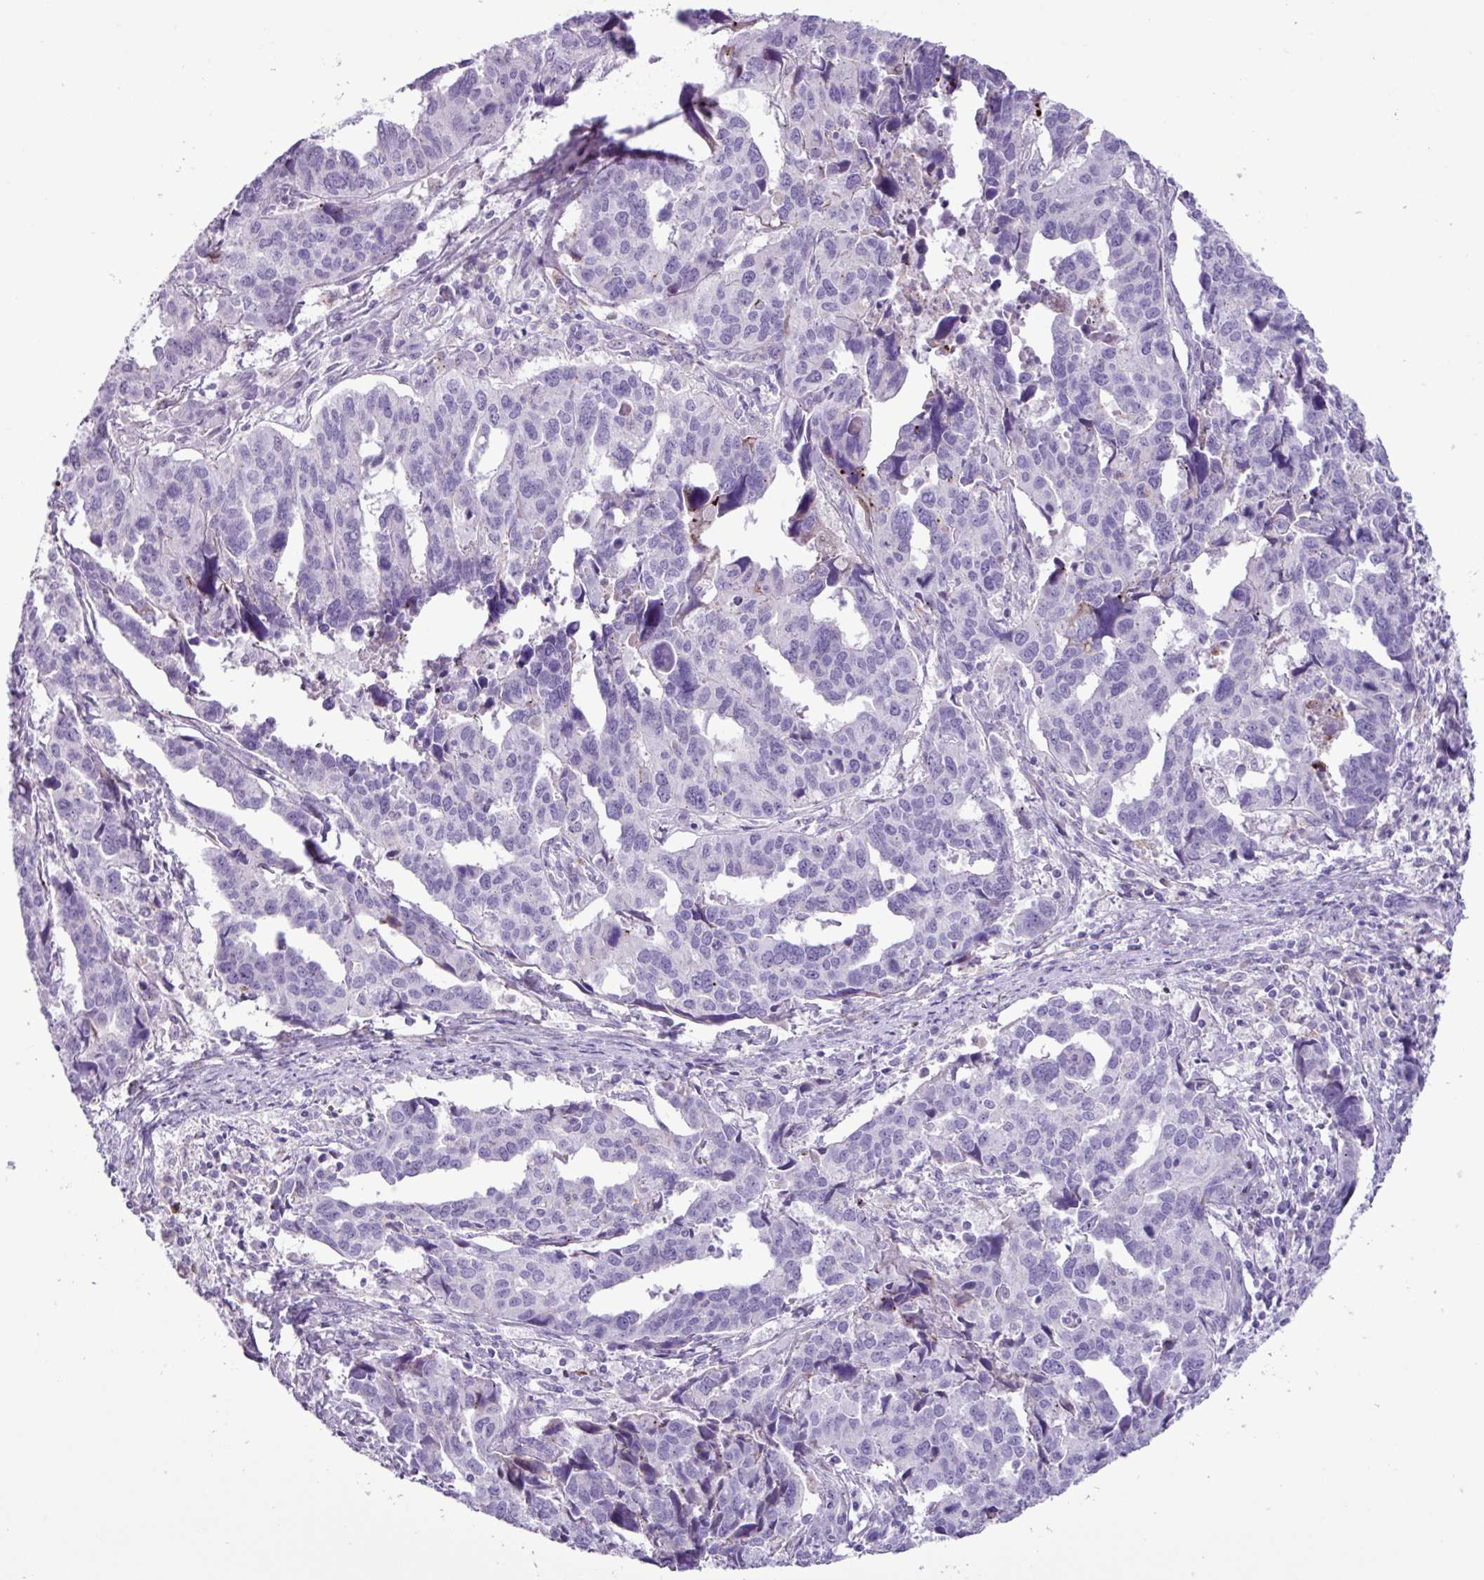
{"staining": {"intensity": "negative", "quantity": "none", "location": "none"}, "tissue": "endometrial cancer", "cell_type": "Tumor cells", "image_type": "cancer", "snomed": [{"axis": "morphology", "description": "Adenocarcinoma, NOS"}, {"axis": "topography", "description": "Endometrium"}], "caption": "Tumor cells are negative for protein expression in human endometrial cancer (adenocarcinoma). Nuclei are stained in blue.", "gene": "CYSTM1", "patient": {"sex": "female", "age": 73}}